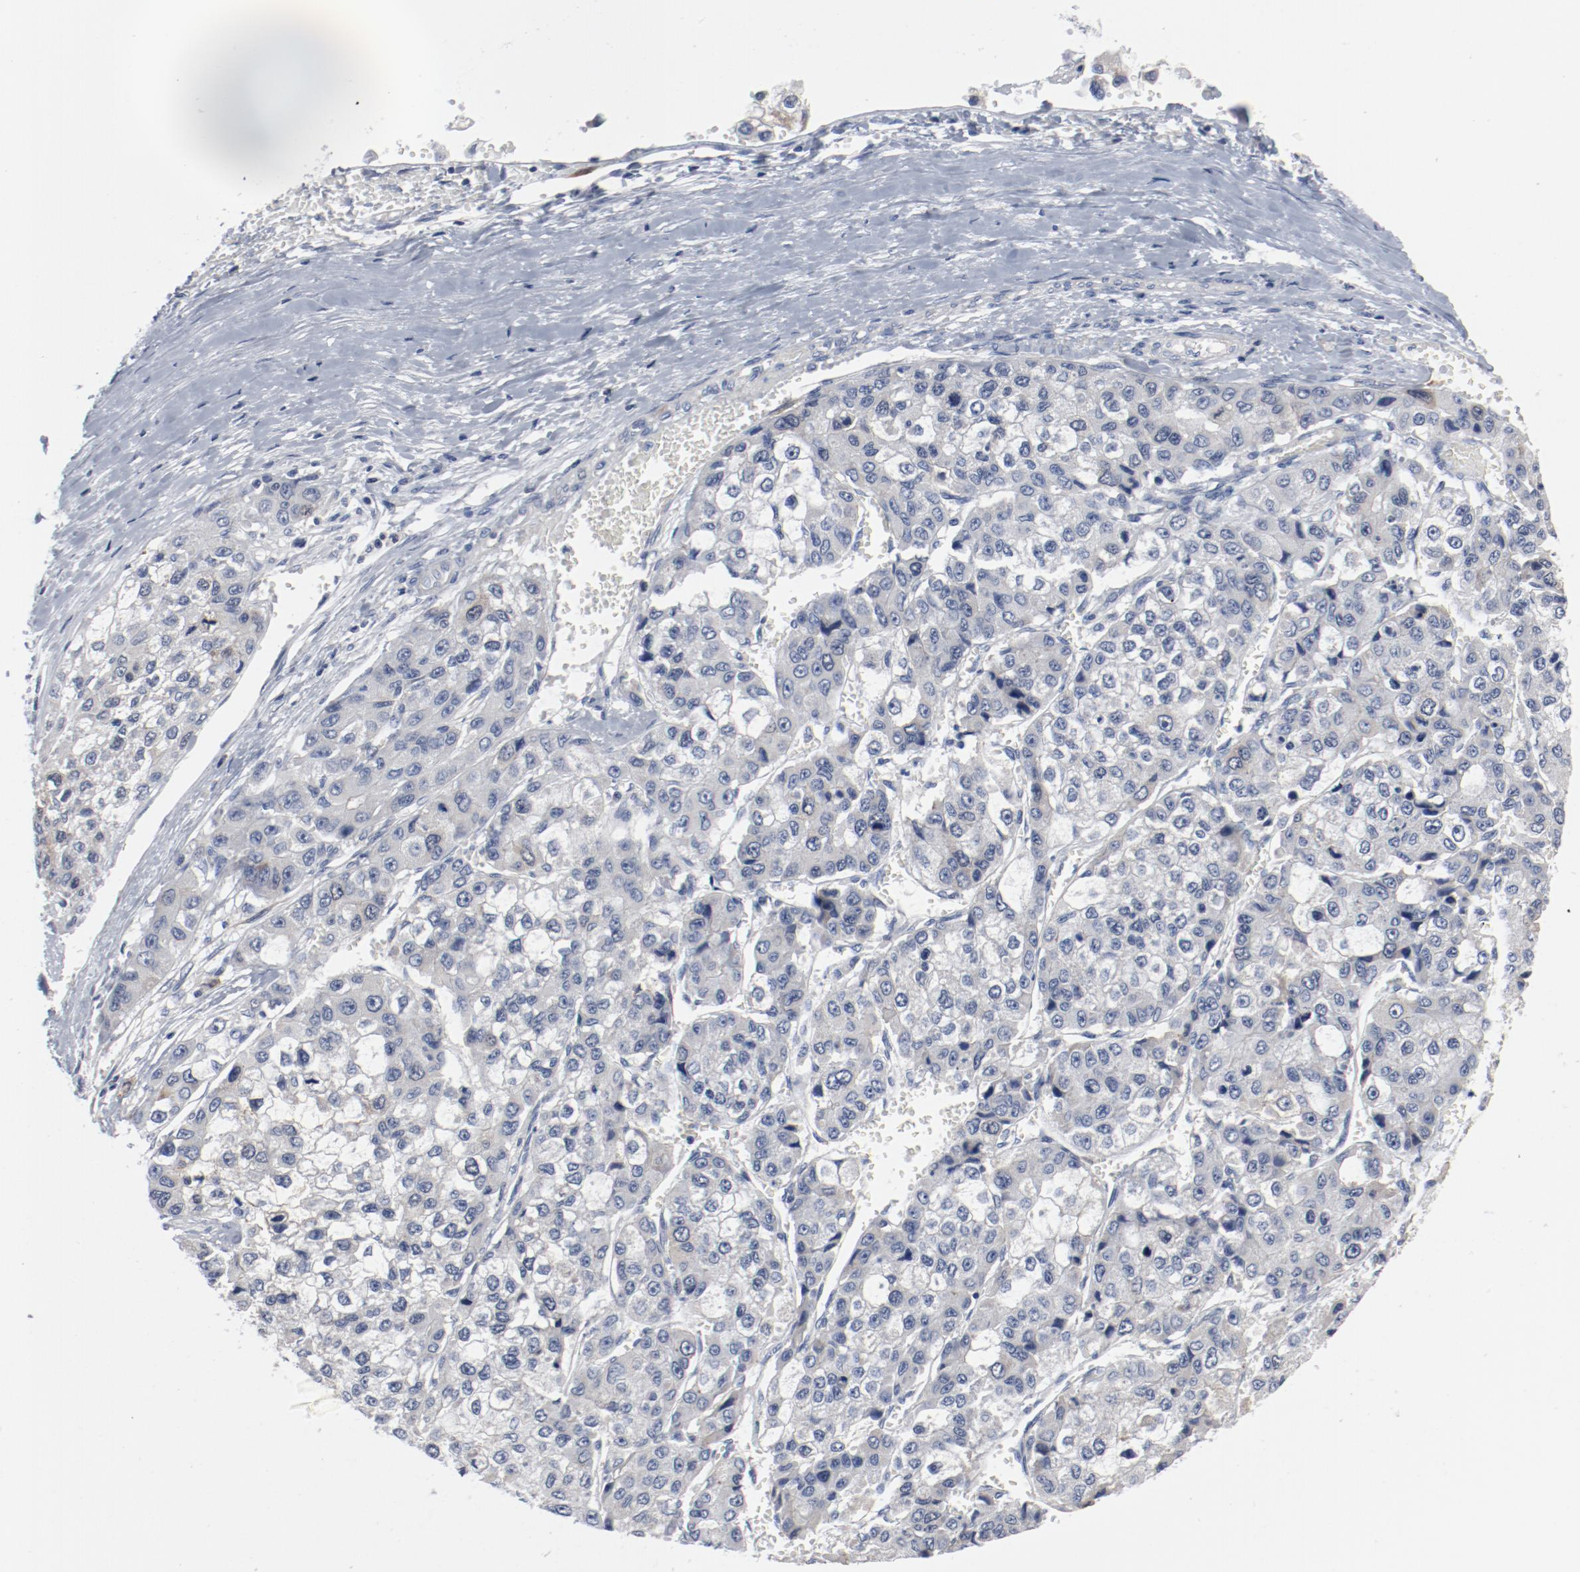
{"staining": {"intensity": "weak", "quantity": "<25%", "location": "cytoplasmic/membranous"}, "tissue": "liver cancer", "cell_type": "Tumor cells", "image_type": "cancer", "snomed": [{"axis": "morphology", "description": "Carcinoma, Hepatocellular, NOS"}, {"axis": "topography", "description": "Liver"}], "caption": "Tumor cells are negative for protein expression in human liver cancer. (Stains: DAB immunohistochemistry (IHC) with hematoxylin counter stain, Microscopy: brightfield microscopy at high magnification).", "gene": "CDK1", "patient": {"sex": "female", "age": 66}}